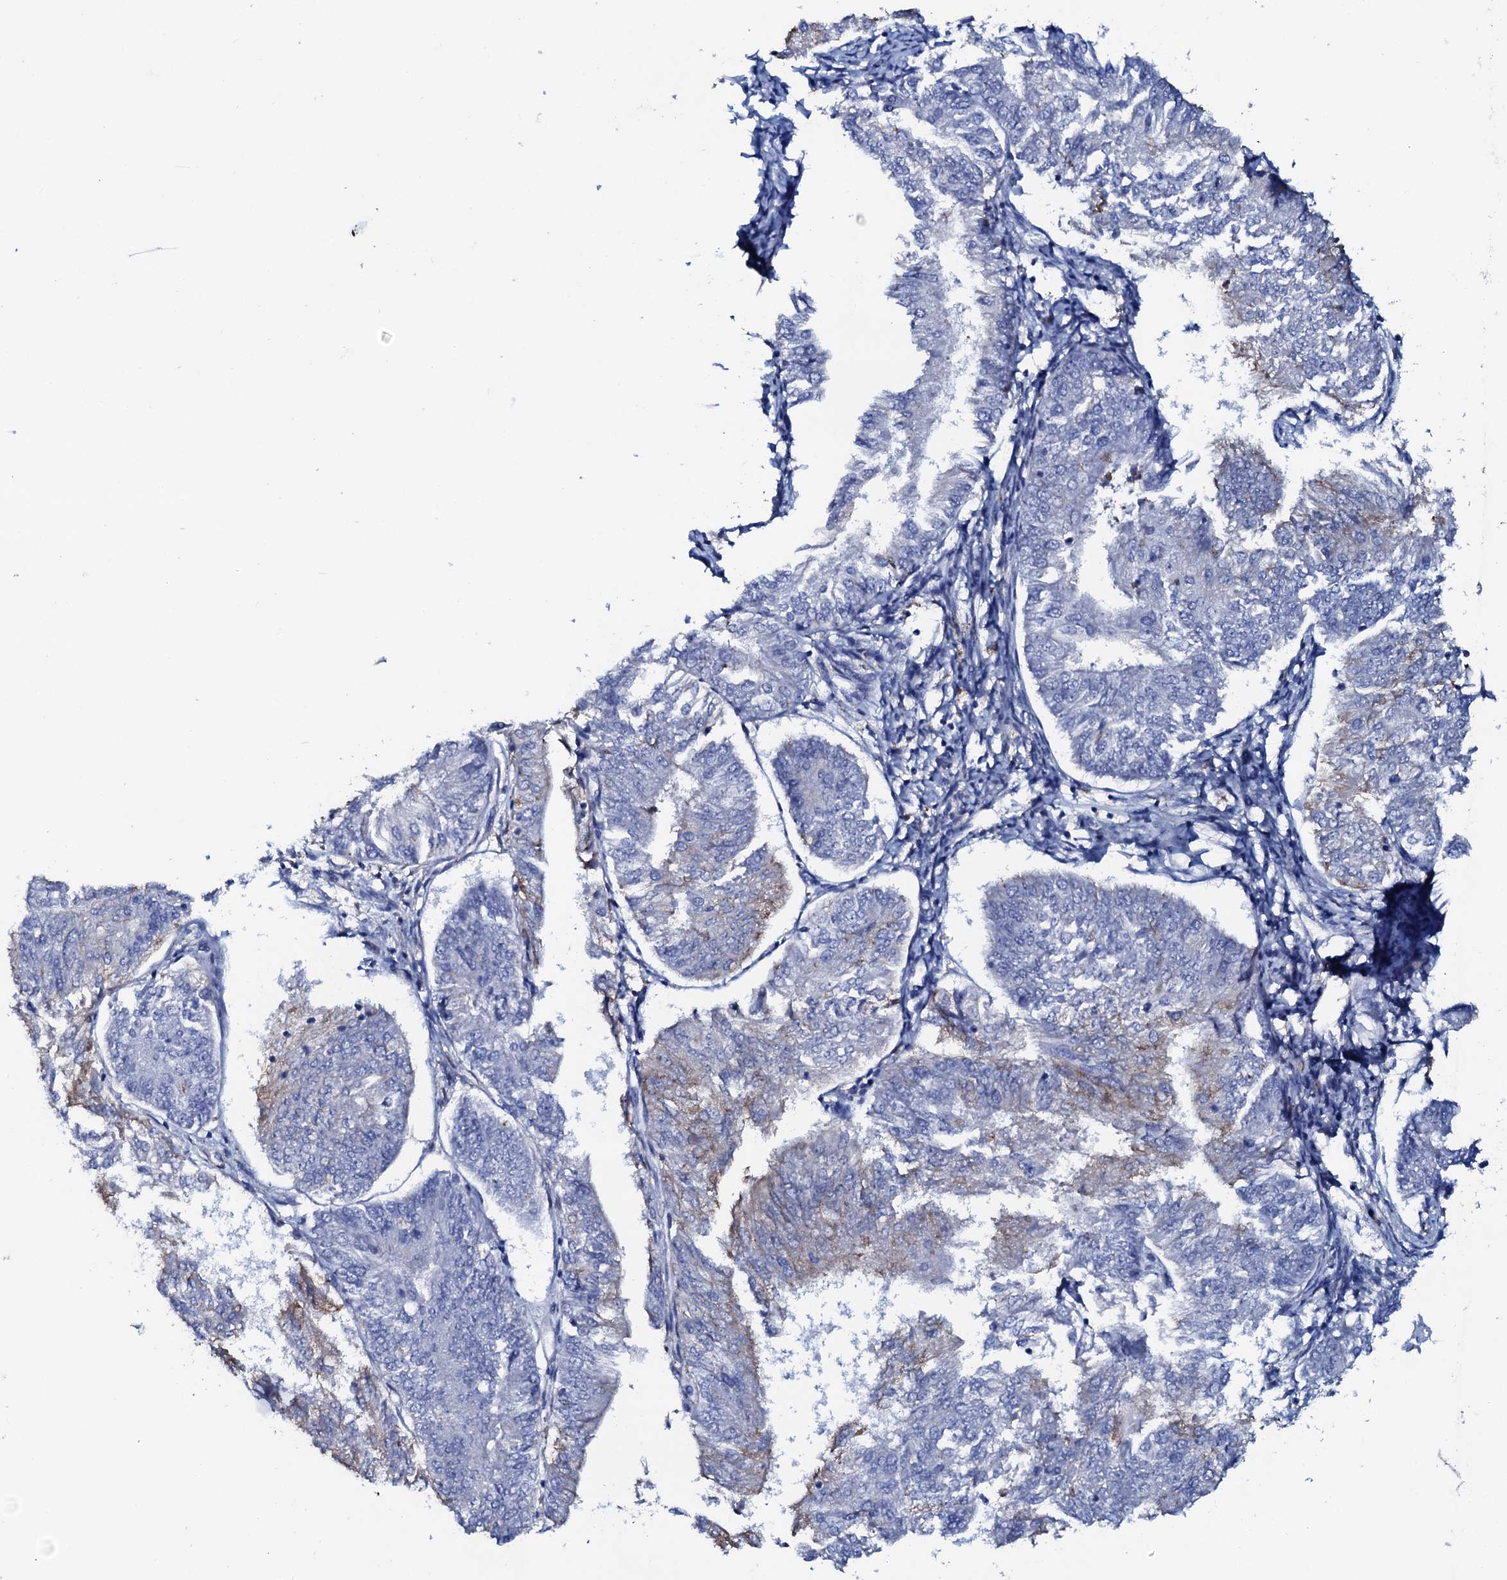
{"staining": {"intensity": "weak", "quantity": "<25%", "location": "cytoplasmic/membranous"}, "tissue": "endometrial cancer", "cell_type": "Tumor cells", "image_type": "cancer", "snomed": [{"axis": "morphology", "description": "Adenocarcinoma, NOS"}, {"axis": "topography", "description": "Endometrium"}], "caption": "Tumor cells are negative for protein expression in human adenocarcinoma (endometrial). Brightfield microscopy of IHC stained with DAB (3,3'-diaminobenzidine) (brown) and hematoxylin (blue), captured at high magnification.", "gene": "AMER2", "patient": {"sex": "female", "age": 58}}